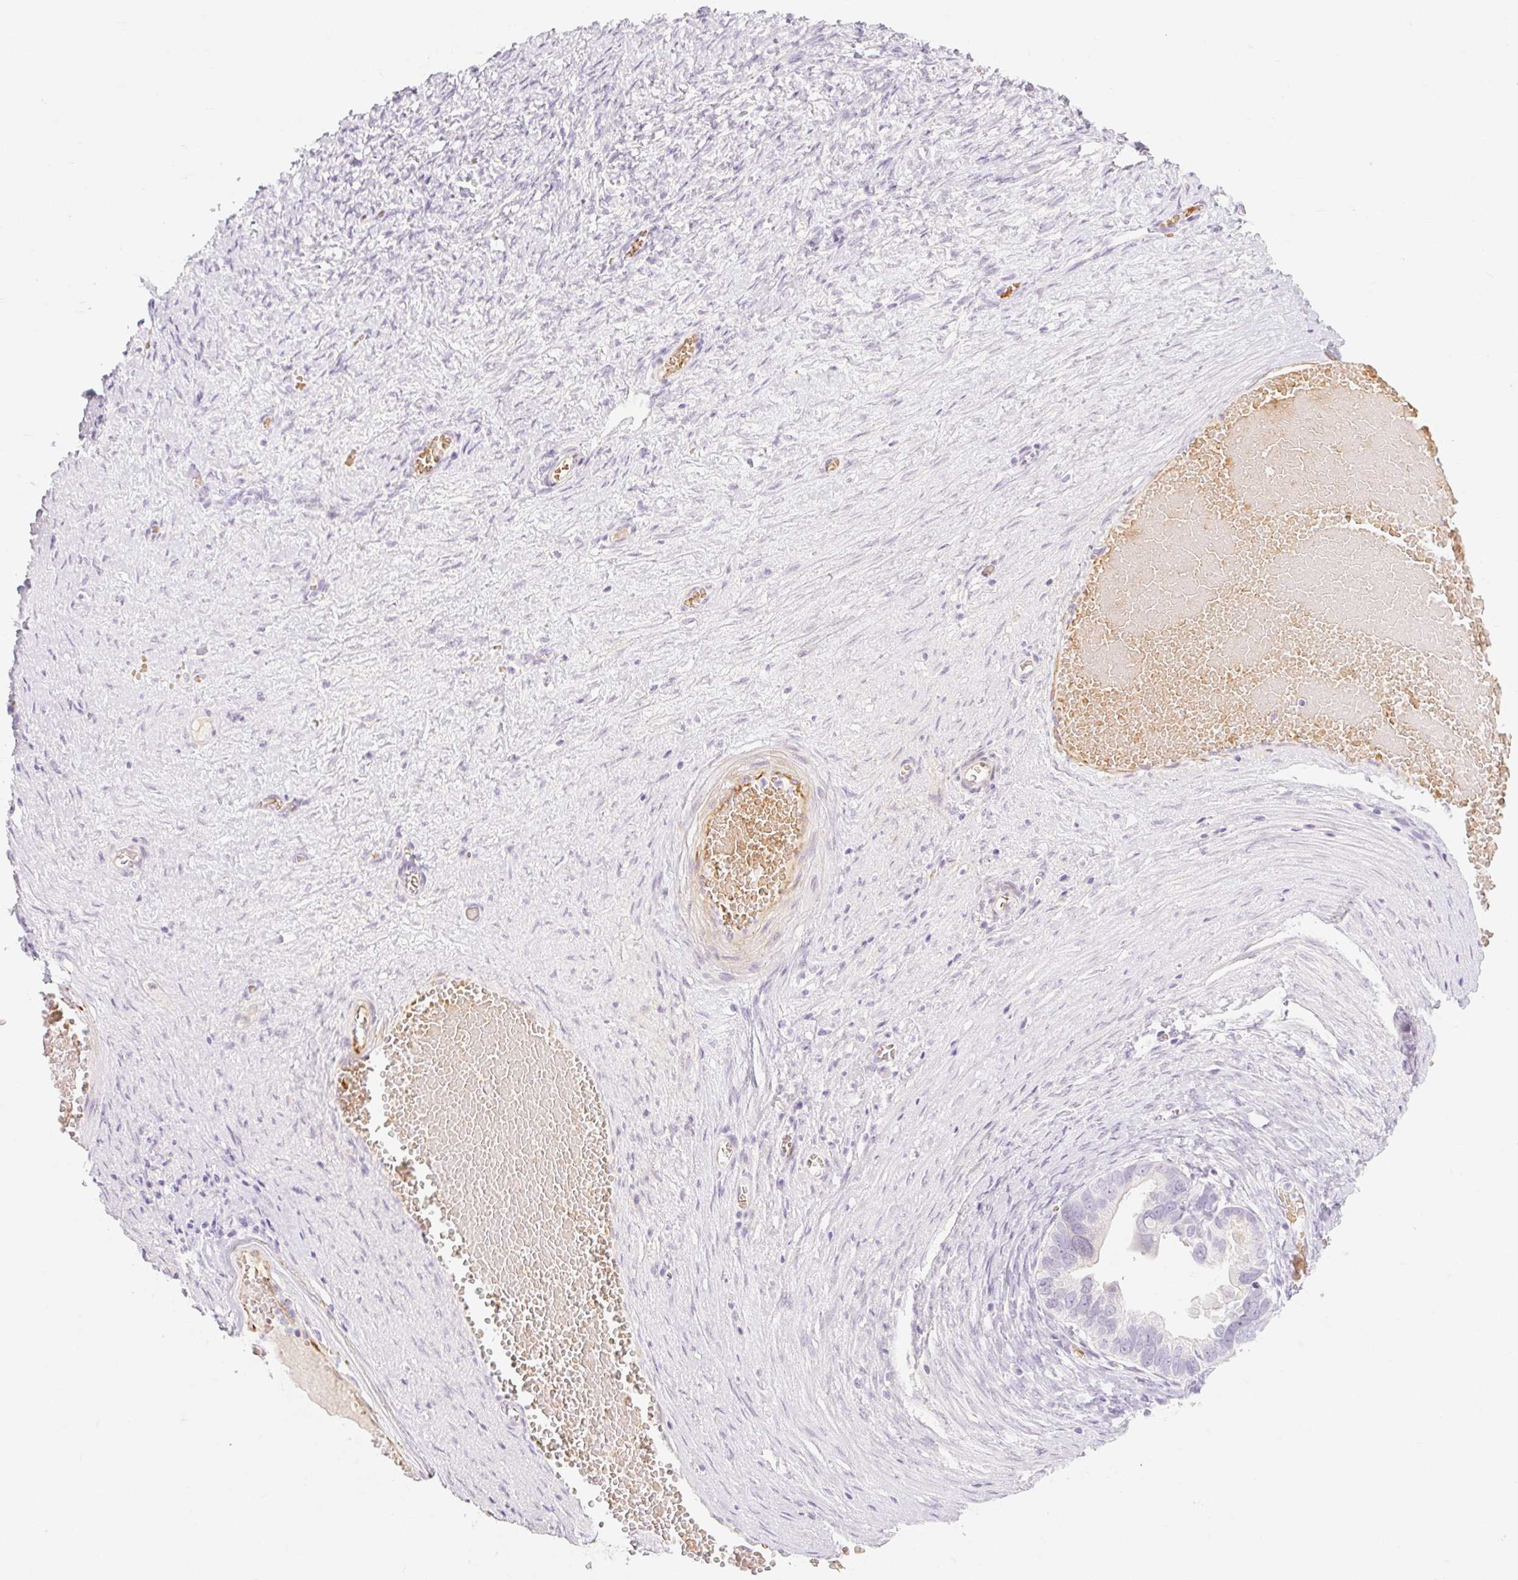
{"staining": {"intensity": "negative", "quantity": "none", "location": "none"}, "tissue": "ovarian cancer", "cell_type": "Tumor cells", "image_type": "cancer", "snomed": [{"axis": "morphology", "description": "Cystadenocarcinoma, serous, NOS"}, {"axis": "topography", "description": "Ovary"}], "caption": "Immunohistochemistry of human ovarian cancer demonstrates no positivity in tumor cells.", "gene": "TAF1L", "patient": {"sex": "female", "age": 56}}